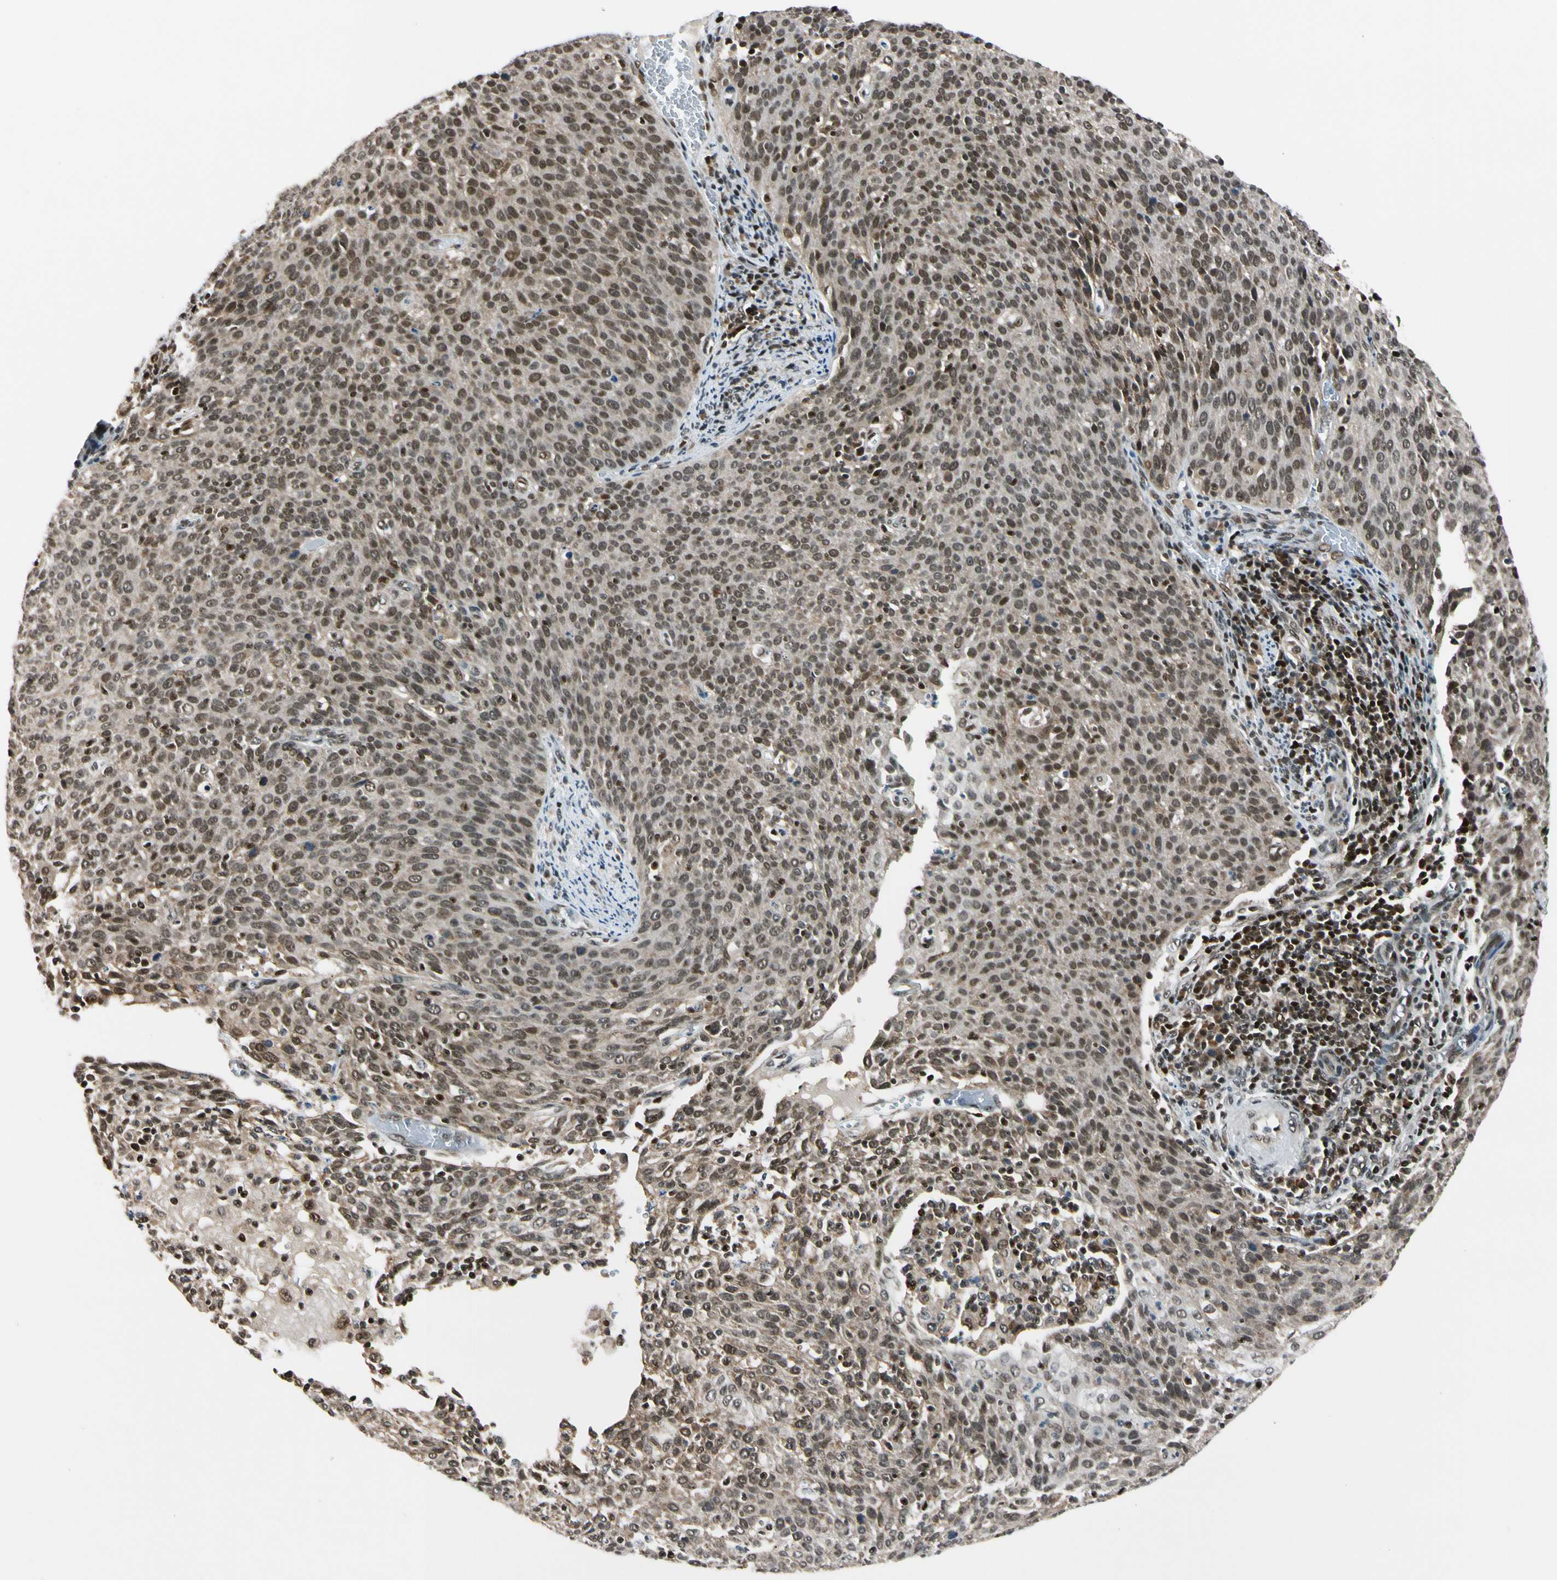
{"staining": {"intensity": "moderate", "quantity": ">75%", "location": "cytoplasmic/membranous,nuclear"}, "tissue": "cervical cancer", "cell_type": "Tumor cells", "image_type": "cancer", "snomed": [{"axis": "morphology", "description": "Squamous cell carcinoma, NOS"}, {"axis": "topography", "description": "Cervix"}], "caption": "Squamous cell carcinoma (cervical) was stained to show a protein in brown. There is medium levels of moderate cytoplasmic/membranous and nuclear staining in approximately >75% of tumor cells.", "gene": "DAXX", "patient": {"sex": "female", "age": 38}}